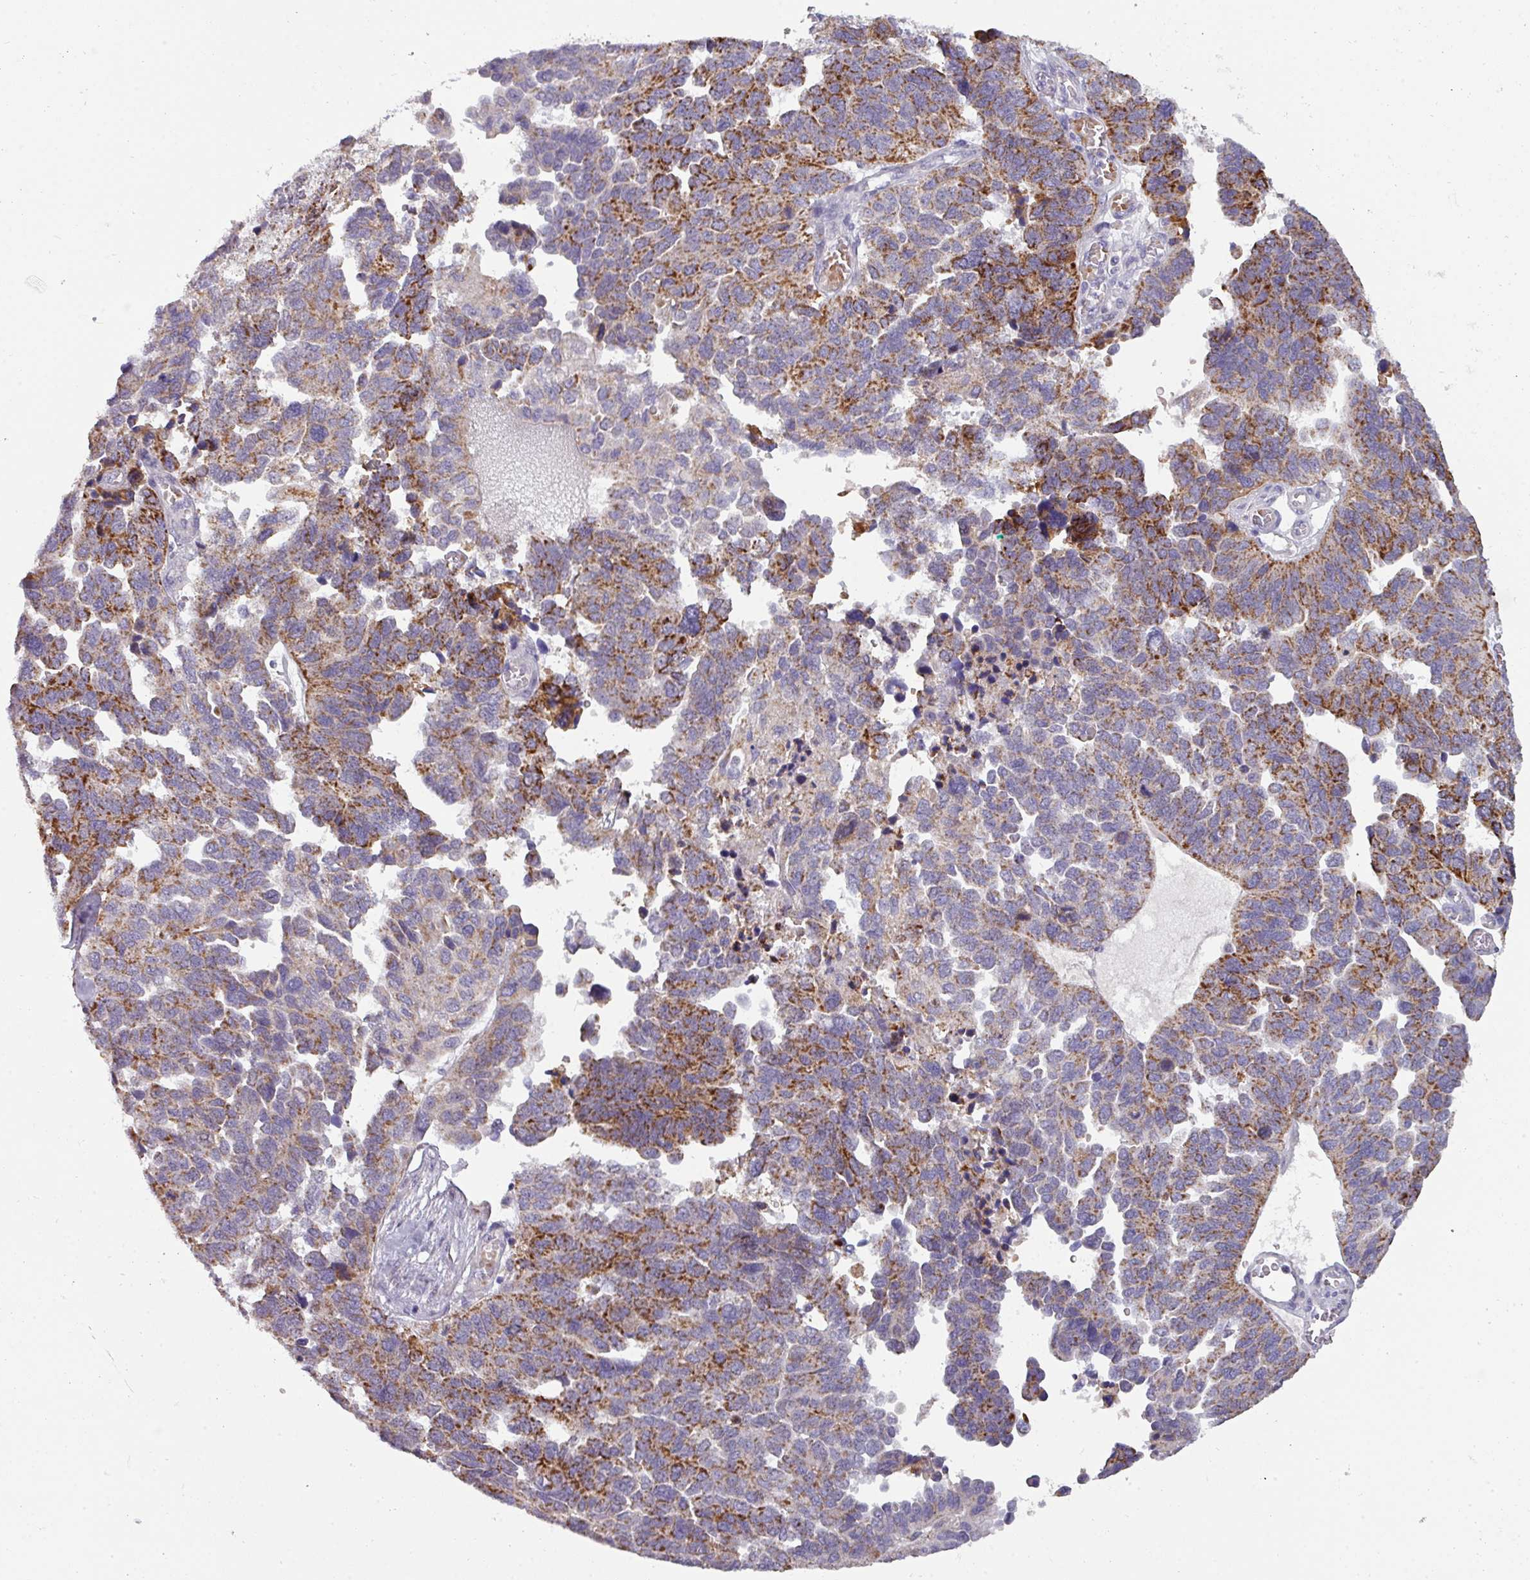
{"staining": {"intensity": "moderate", "quantity": "25%-75%", "location": "cytoplasmic/membranous"}, "tissue": "ovarian cancer", "cell_type": "Tumor cells", "image_type": "cancer", "snomed": [{"axis": "morphology", "description": "Cystadenocarcinoma, serous, NOS"}, {"axis": "topography", "description": "Ovary"}], "caption": "This is an image of IHC staining of ovarian serous cystadenocarcinoma, which shows moderate expression in the cytoplasmic/membranous of tumor cells.", "gene": "C2orf68", "patient": {"sex": "female", "age": 64}}